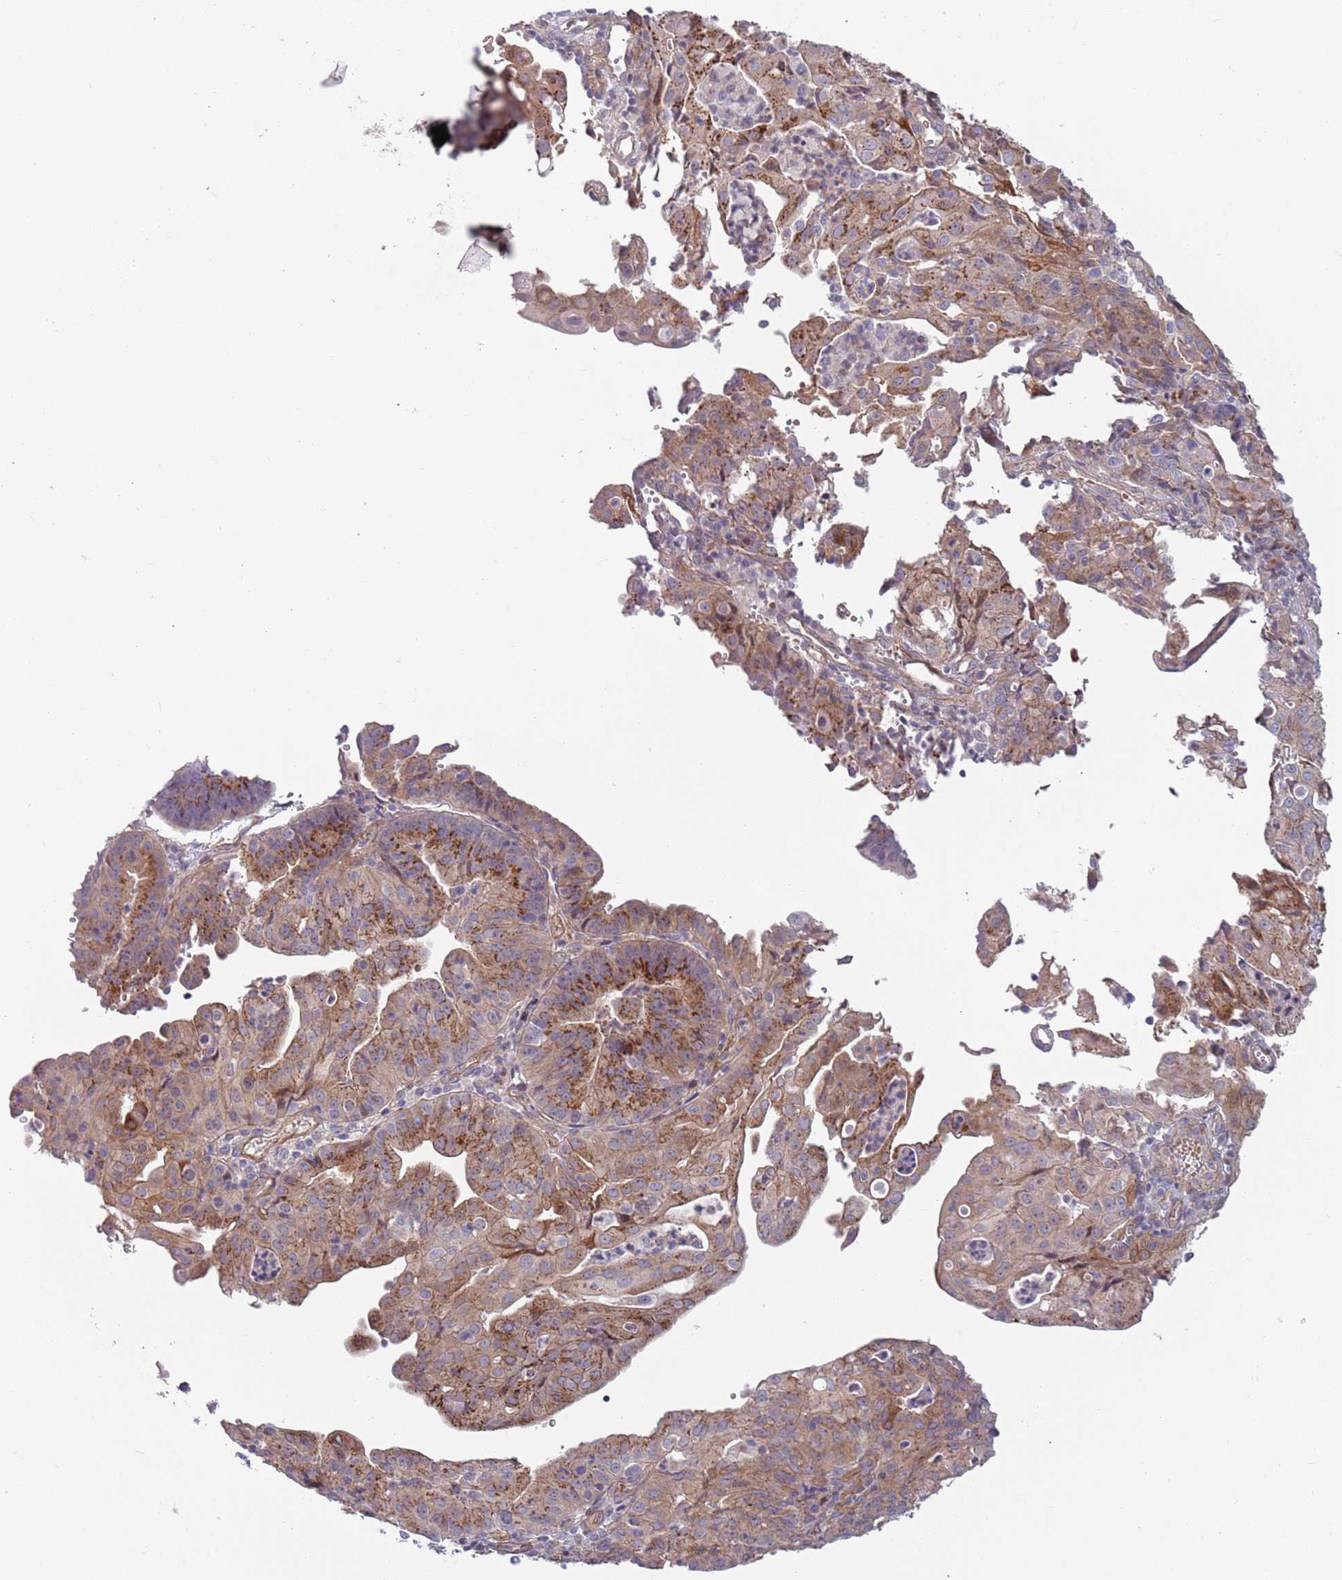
{"staining": {"intensity": "strong", "quantity": ">75%", "location": "cytoplasmic/membranous"}, "tissue": "endometrial cancer", "cell_type": "Tumor cells", "image_type": "cancer", "snomed": [{"axis": "morphology", "description": "Adenocarcinoma, NOS"}, {"axis": "topography", "description": "Endometrium"}], "caption": "Brown immunohistochemical staining in endometrial cancer displays strong cytoplasmic/membranous expression in approximately >75% of tumor cells.", "gene": "ITGB6", "patient": {"sex": "female", "age": 56}}